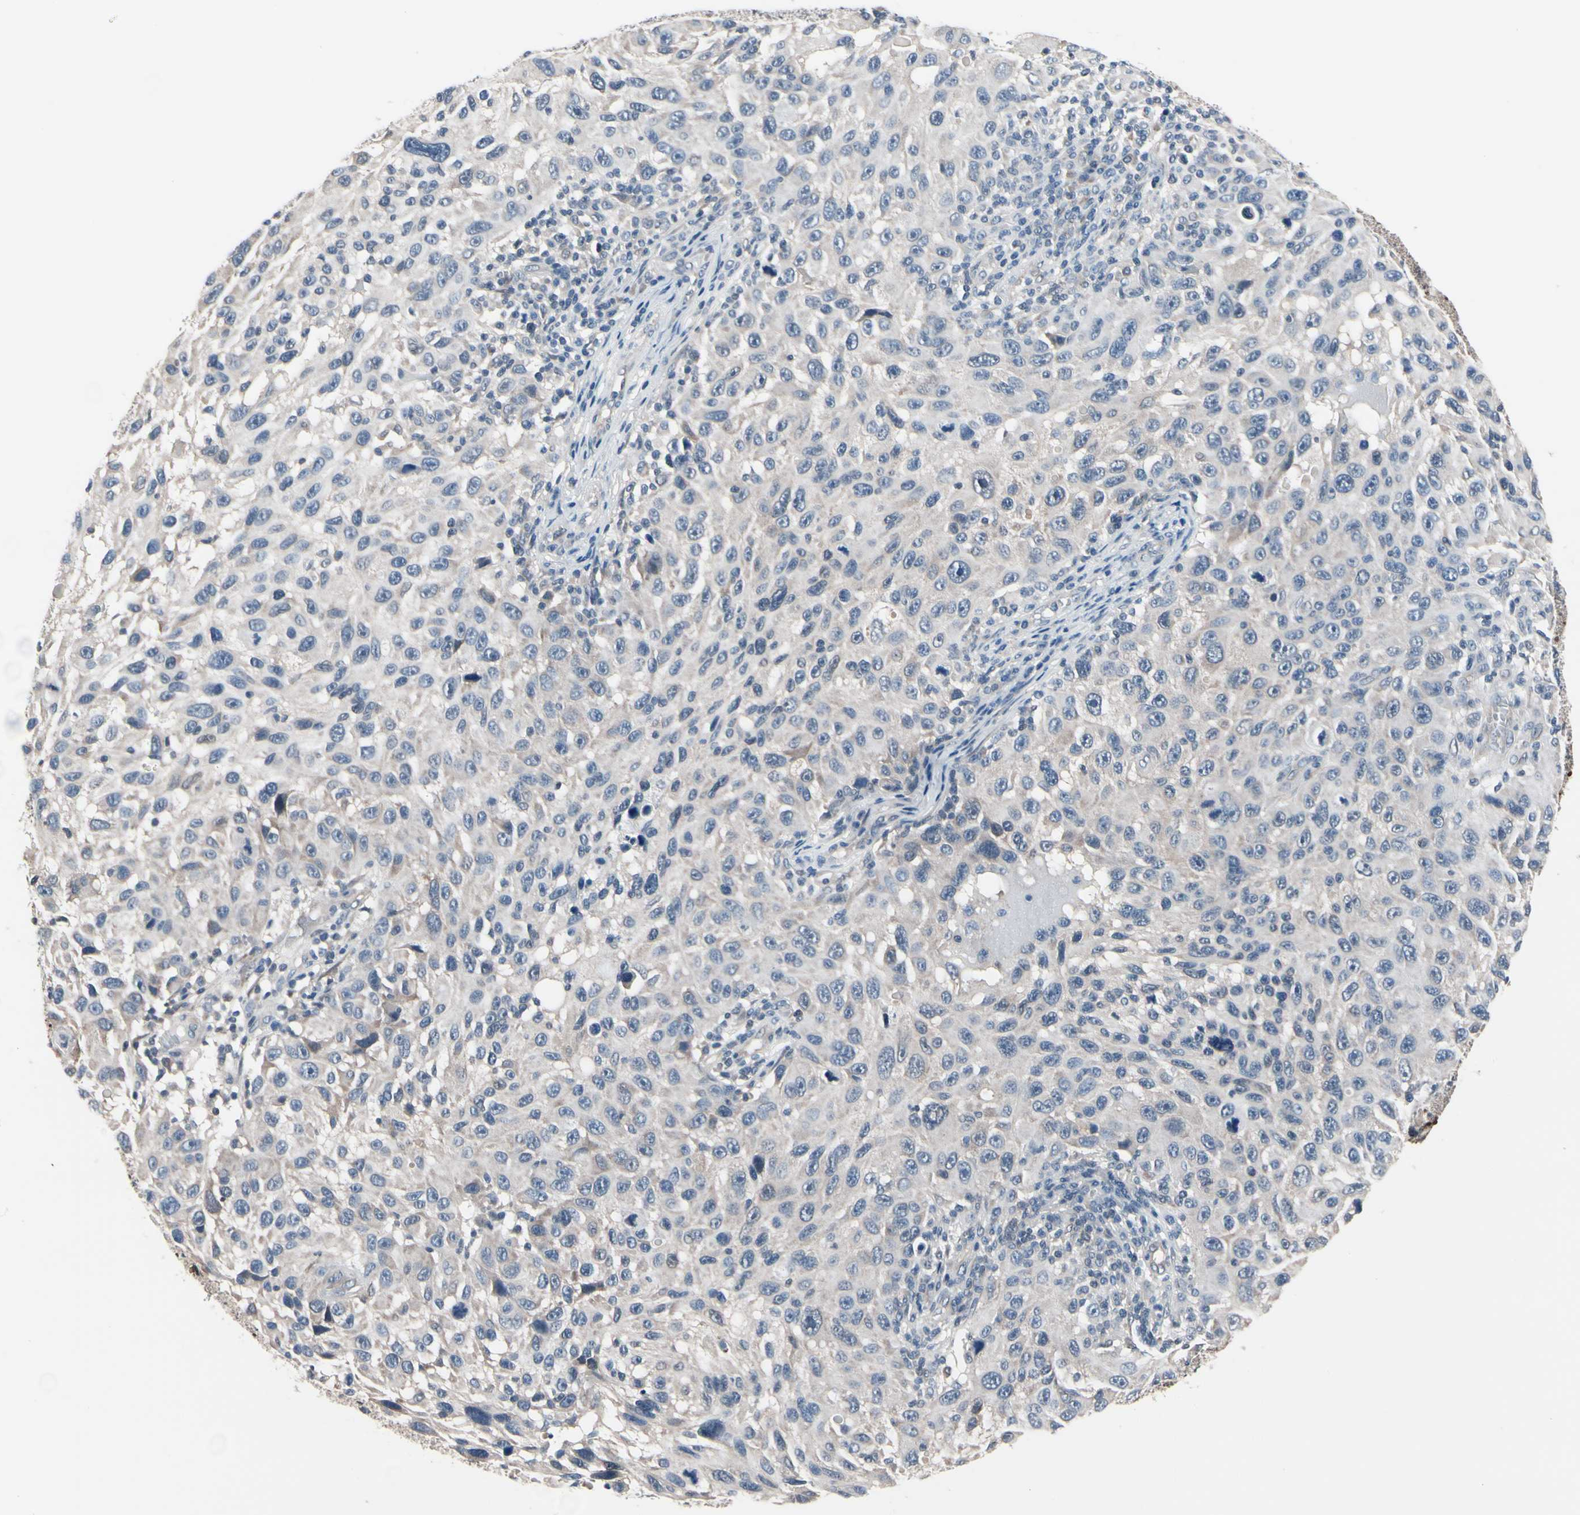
{"staining": {"intensity": "weak", "quantity": "25%-75%", "location": "cytoplasmic/membranous"}, "tissue": "melanoma", "cell_type": "Tumor cells", "image_type": "cancer", "snomed": [{"axis": "morphology", "description": "Malignant melanoma, NOS"}, {"axis": "topography", "description": "Skin"}], "caption": "The micrograph exhibits immunohistochemical staining of melanoma. There is weak cytoplasmic/membranous expression is seen in about 25%-75% of tumor cells.", "gene": "PRDX6", "patient": {"sex": "male", "age": 53}}